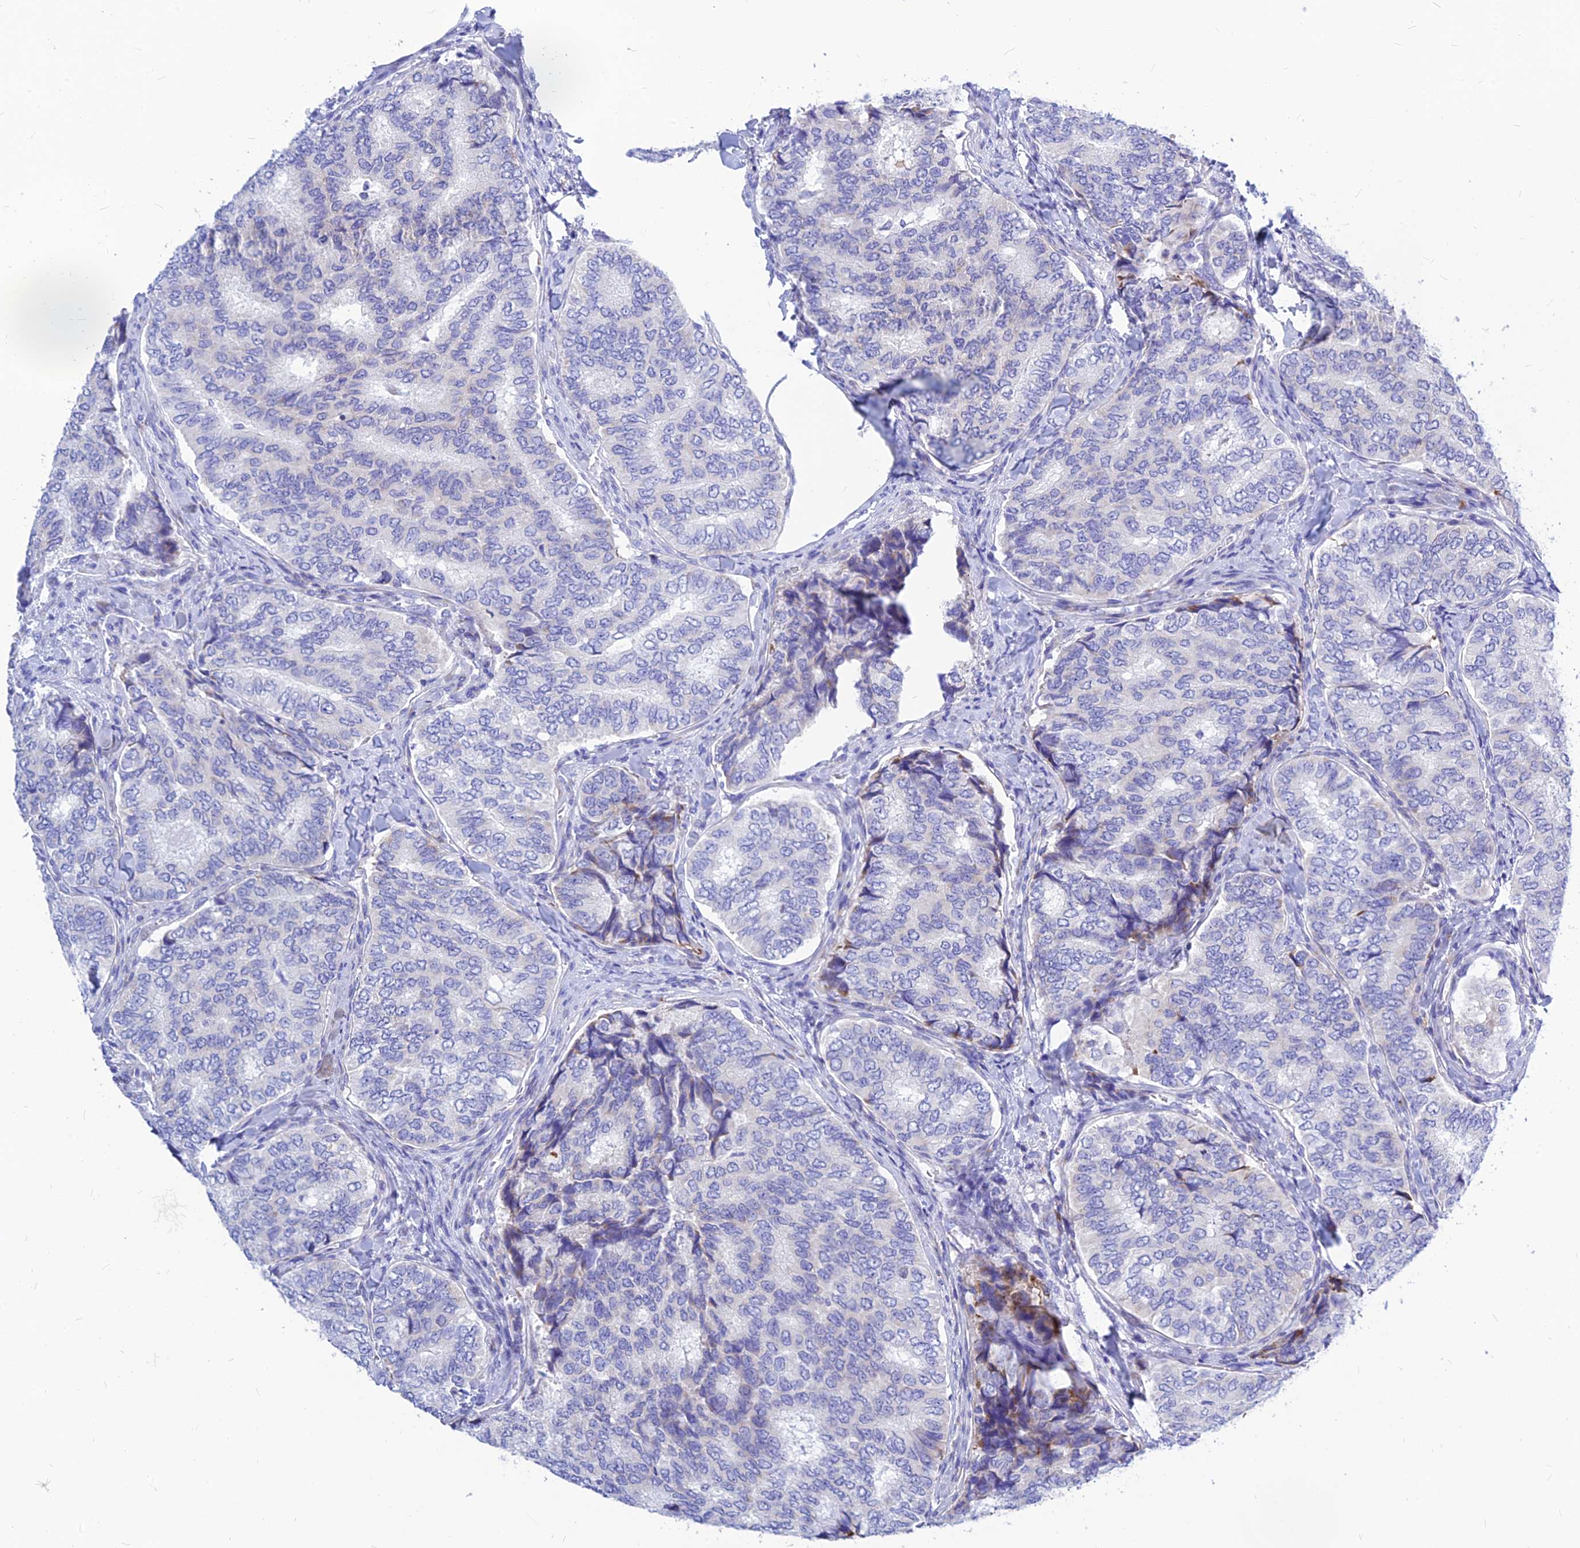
{"staining": {"intensity": "negative", "quantity": "none", "location": "none"}, "tissue": "thyroid cancer", "cell_type": "Tumor cells", "image_type": "cancer", "snomed": [{"axis": "morphology", "description": "Papillary adenocarcinoma, NOS"}, {"axis": "topography", "description": "Thyroid gland"}], "caption": "There is no significant expression in tumor cells of thyroid papillary adenocarcinoma.", "gene": "CNOT6", "patient": {"sex": "female", "age": 35}}